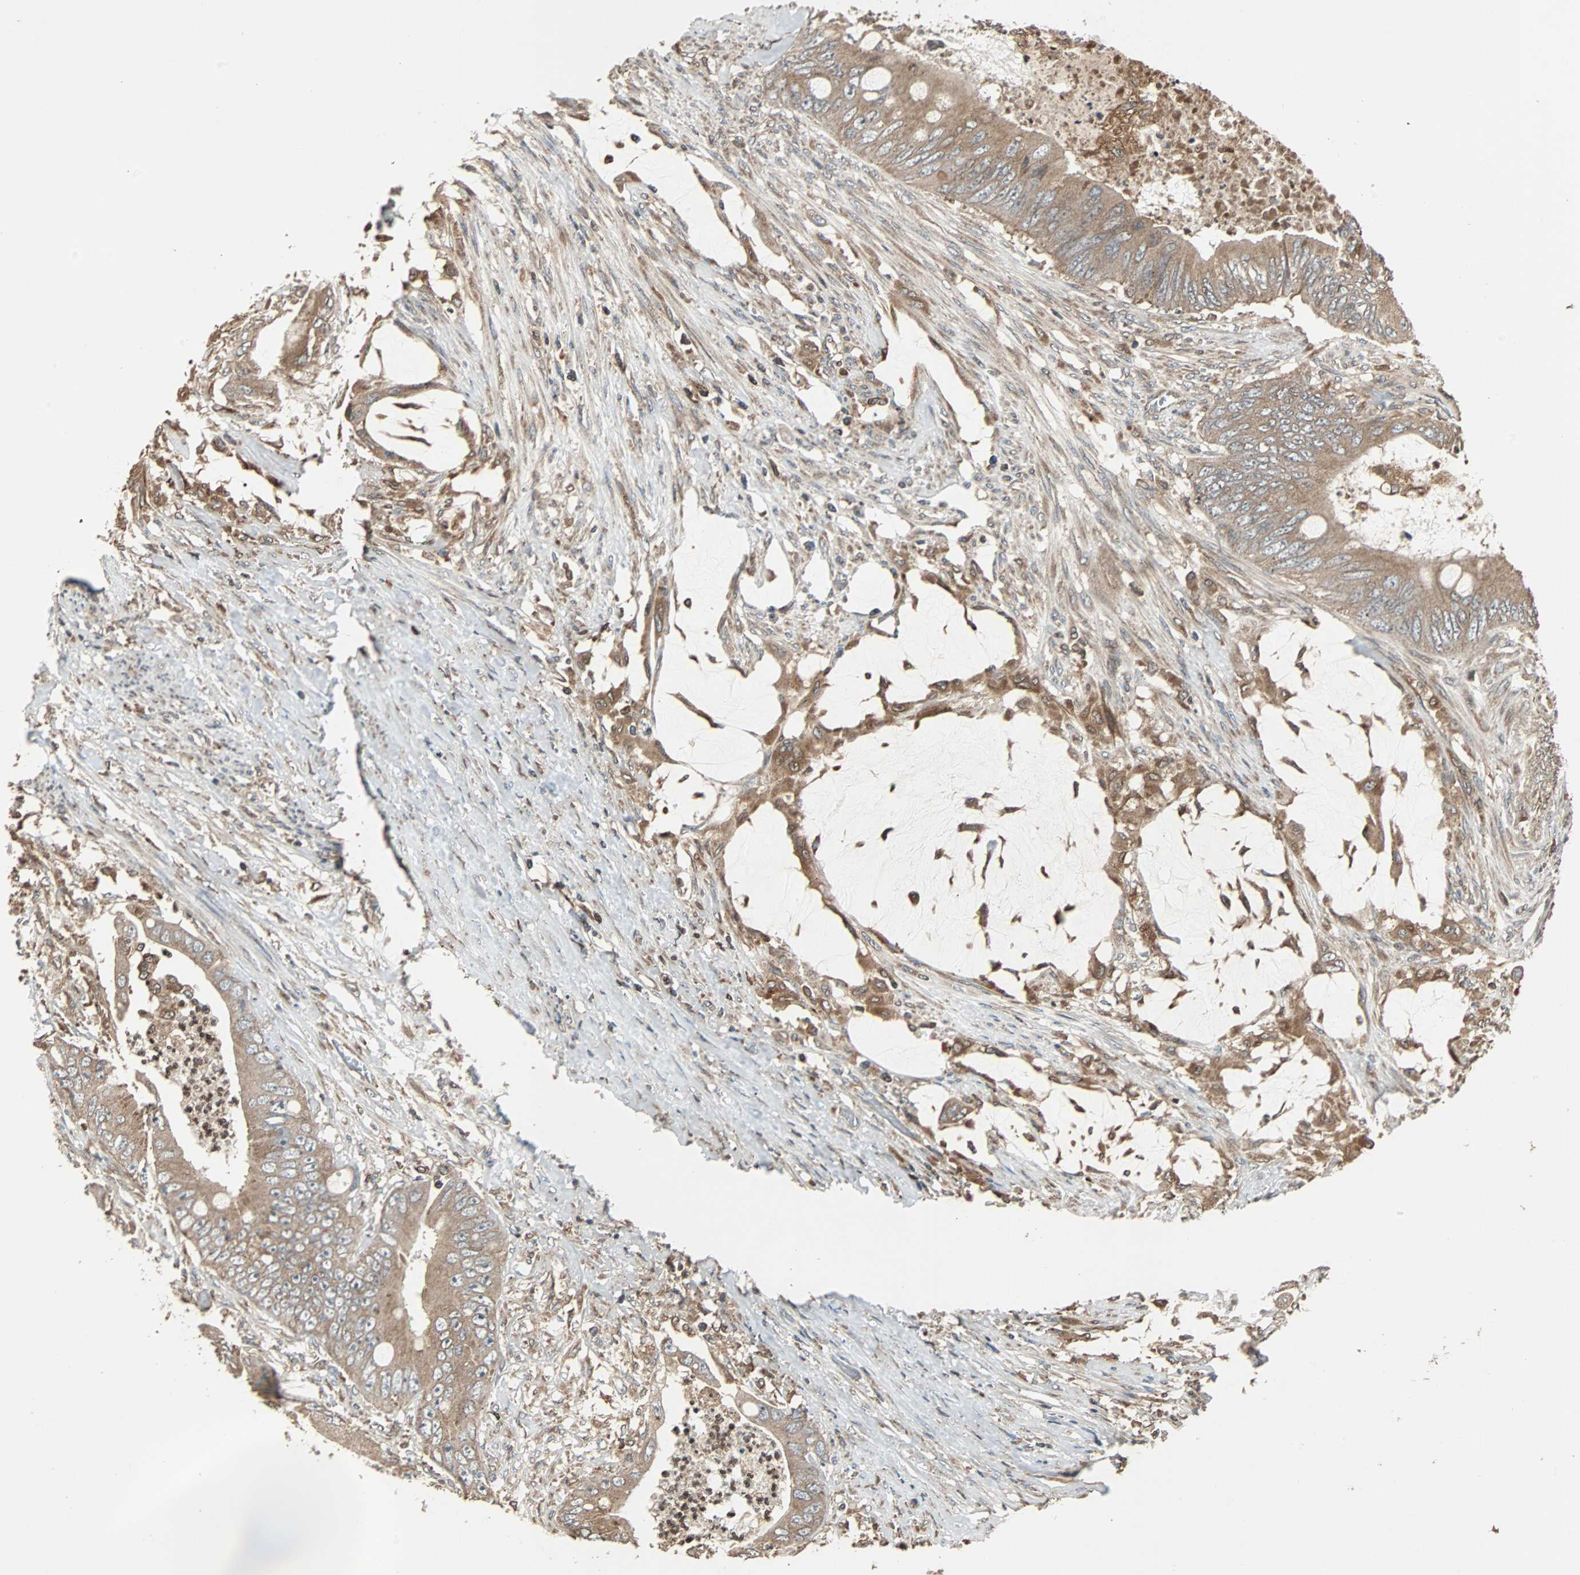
{"staining": {"intensity": "moderate", "quantity": ">75%", "location": "cytoplasmic/membranous"}, "tissue": "colorectal cancer", "cell_type": "Tumor cells", "image_type": "cancer", "snomed": [{"axis": "morphology", "description": "Adenocarcinoma, NOS"}, {"axis": "topography", "description": "Rectum"}], "caption": "Immunohistochemical staining of human colorectal adenocarcinoma exhibits medium levels of moderate cytoplasmic/membranous positivity in about >75% of tumor cells.", "gene": "RAB7A", "patient": {"sex": "female", "age": 77}}